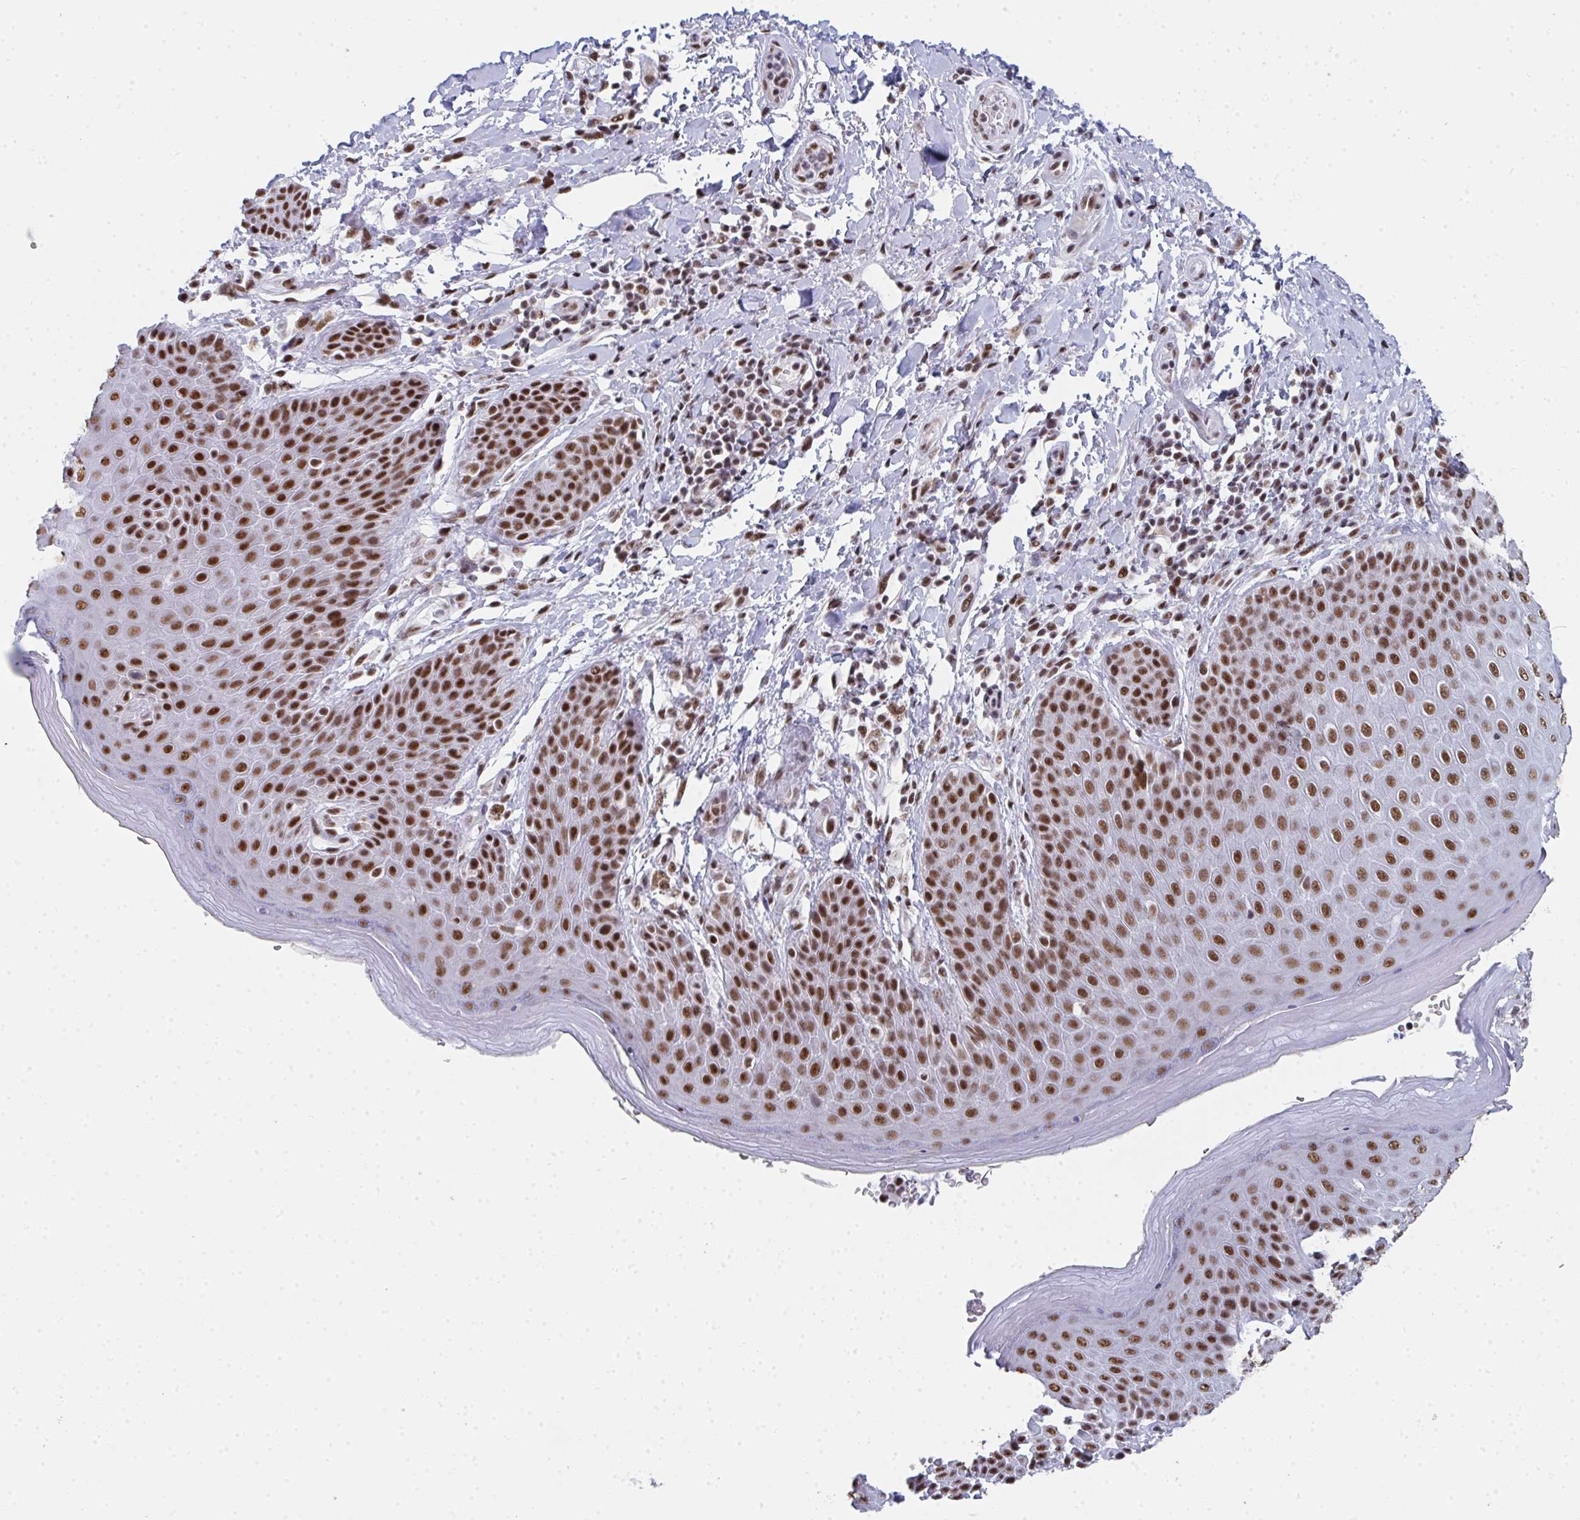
{"staining": {"intensity": "strong", "quantity": ">75%", "location": "nuclear"}, "tissue": "skin", "cell_type": "Epidermal cells", "image_type": "normal", "snomed": [{"axis": "morphology", "description": "Normal tissue, NOS"}, {"axis": "topography", "description": "Peripheral nerve tissue"}], "caption": "Immunohistochemistry (IHC) of unremarkable skin shows high levels of strong nuclear staining in approximately >75% of epidermal cells.", "gene": "SNRNP70", "patient": {"sex": "male", "age": 51}}